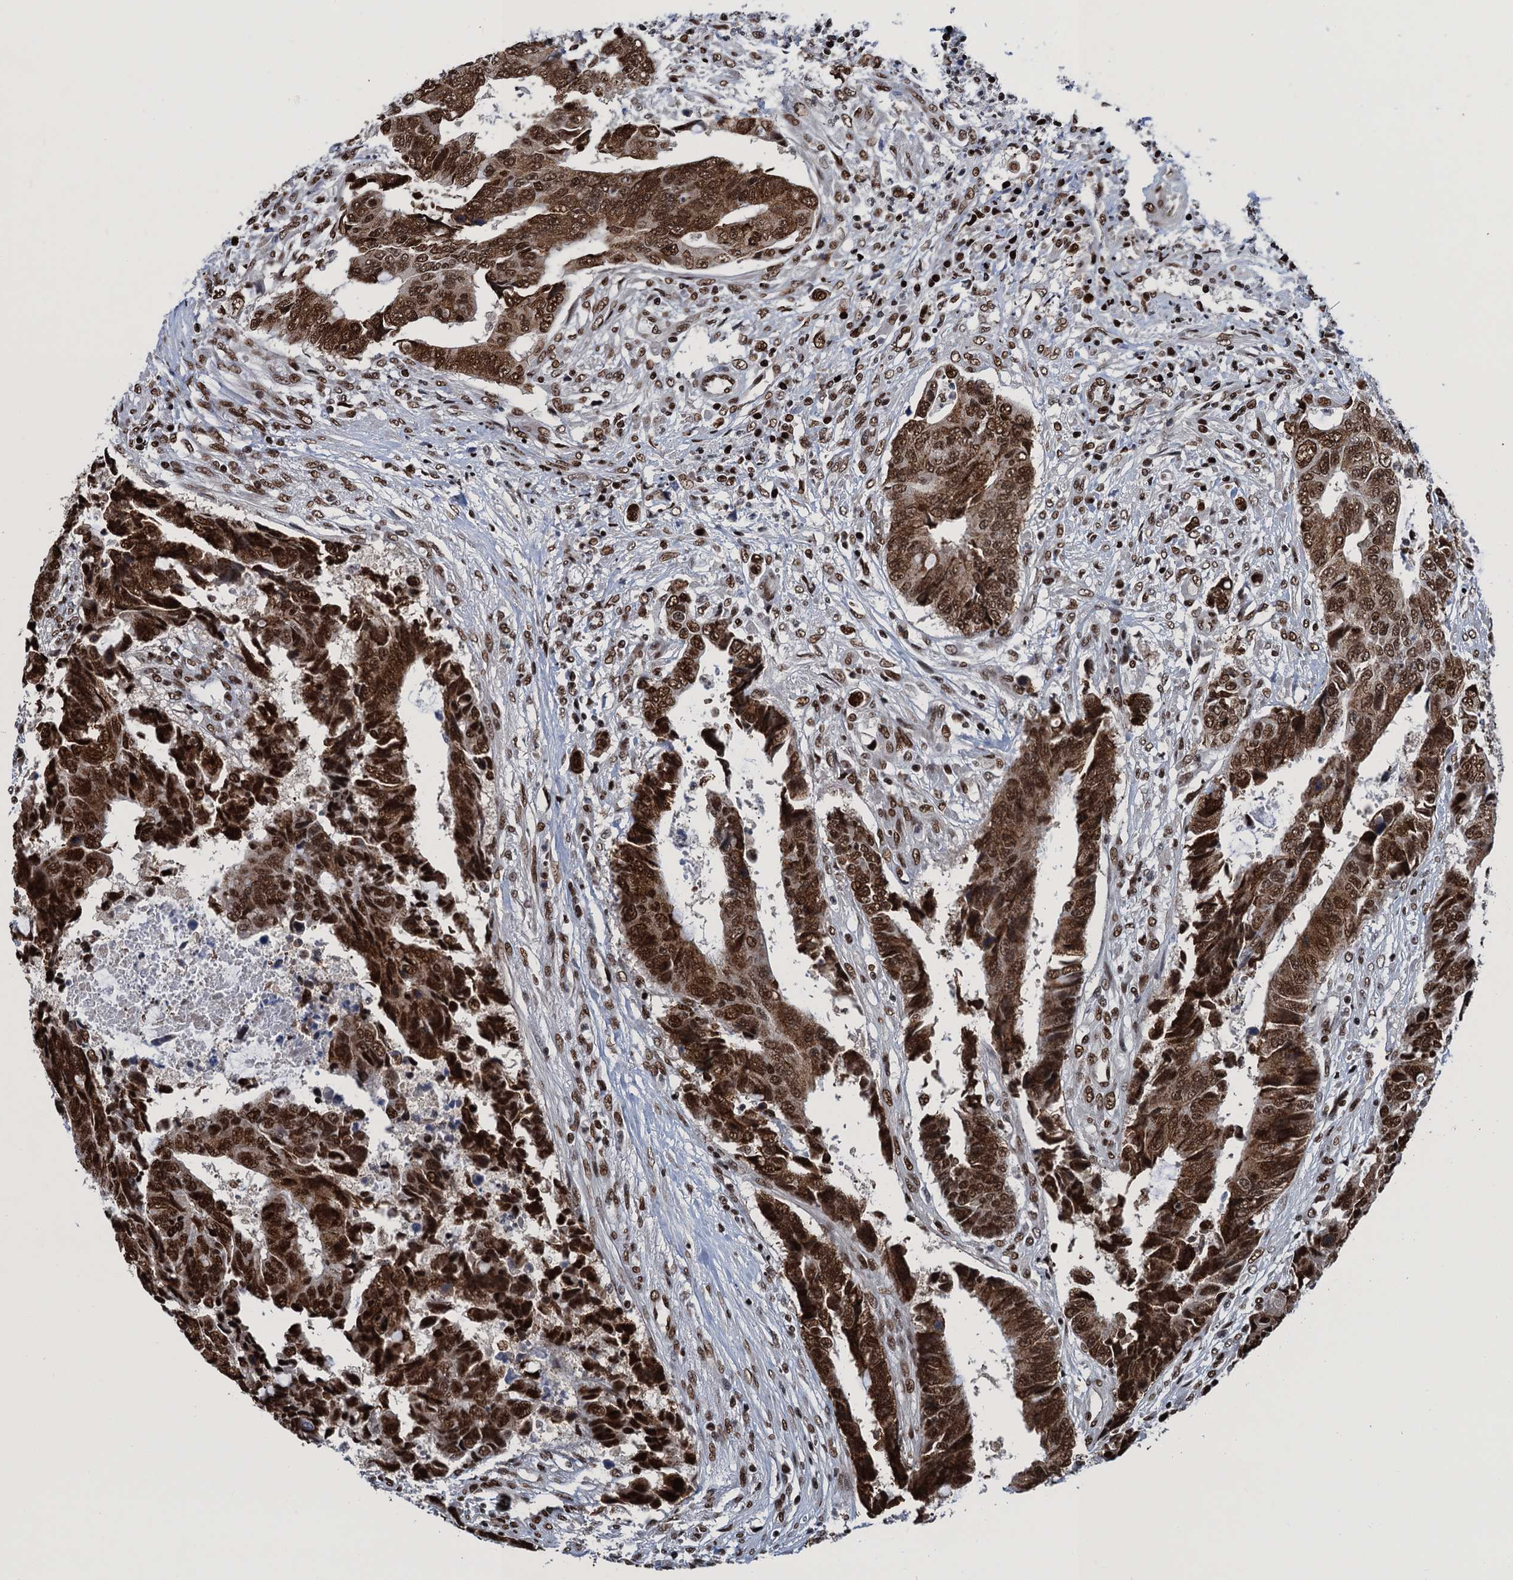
{"staining": {"intensity": "strong", "quantity": ">75%", "location": "nuclear"}, "tissue": "colorectal cancer", "cell_type": "Tumor cells", "image_type": "cancer", "snomed": [{"axis": "morphology", "description": "Adenocarcinoma, NOS"}, {"axis": "topography", "description": "Rectum"}], "caption": "Immunohistochemical staining of colorectal adenocarcinoma shows high levels of strong nuclear staining in approximately >75% of tumor cells. Immunohistochemistry (ihc) stains the protein in brown and the nuclei are stained blue.", "gene": "PPP4R1", "patient": {"sex": "male", "age": 84}}